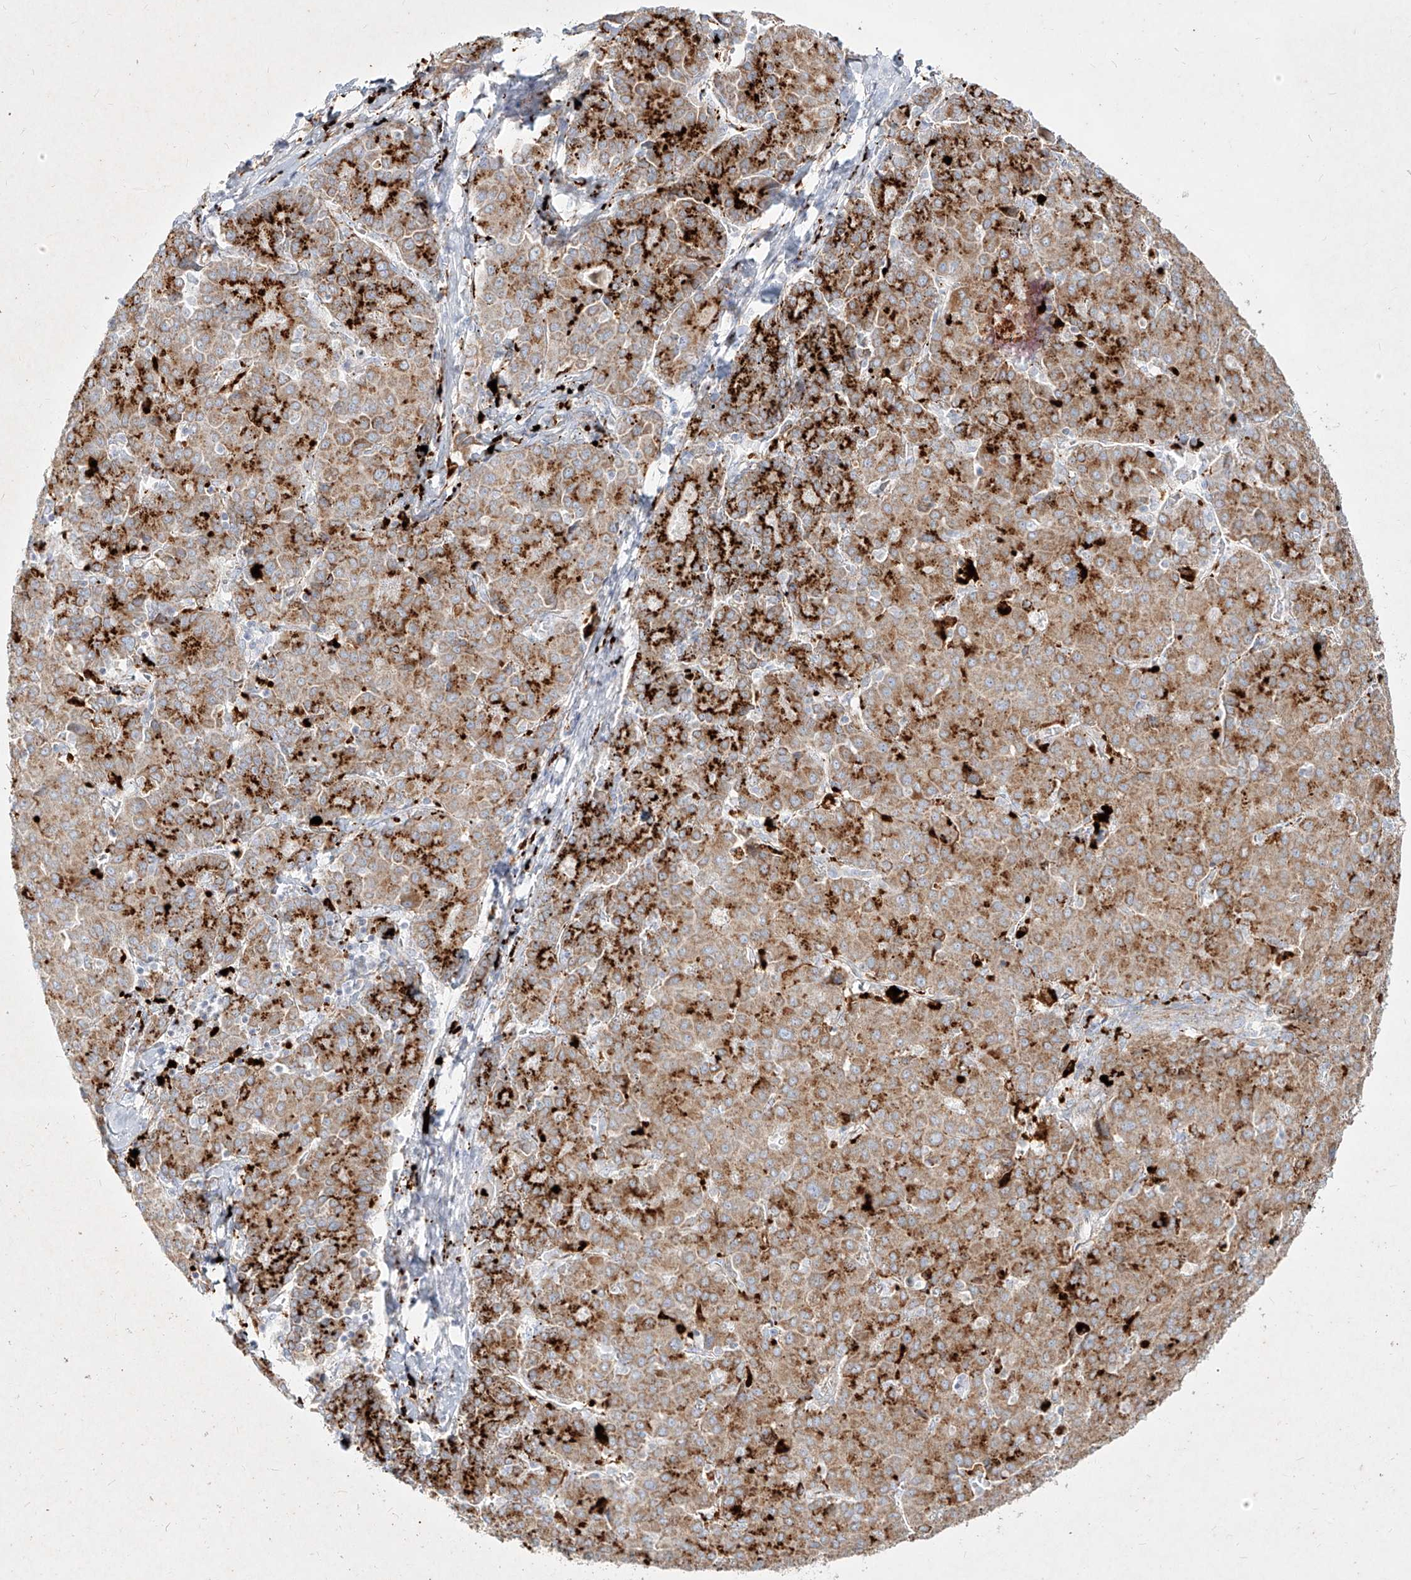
{"staining": {"intensity": "strong", "quantity": "25%-75%", "location": "cytoplasmic/membranous"}, "tissue": "liver cancer", "cell_type": "Tumor cells", "image_type": "cancer", "snomed": [{"axis": "morphology", "description": "Carcinoma, Hepatocellular, NOS"}, {"axis": "topography", "description": "Liver"}], "caption": "A high-resolution image shows IHC staining of liver cancer, which shows strong cytoplasmic/membranous expression in approximately 25%-75% of tumor cells.", "gene": "MTX2", "patient": {"sex": "male", "age": 65}}